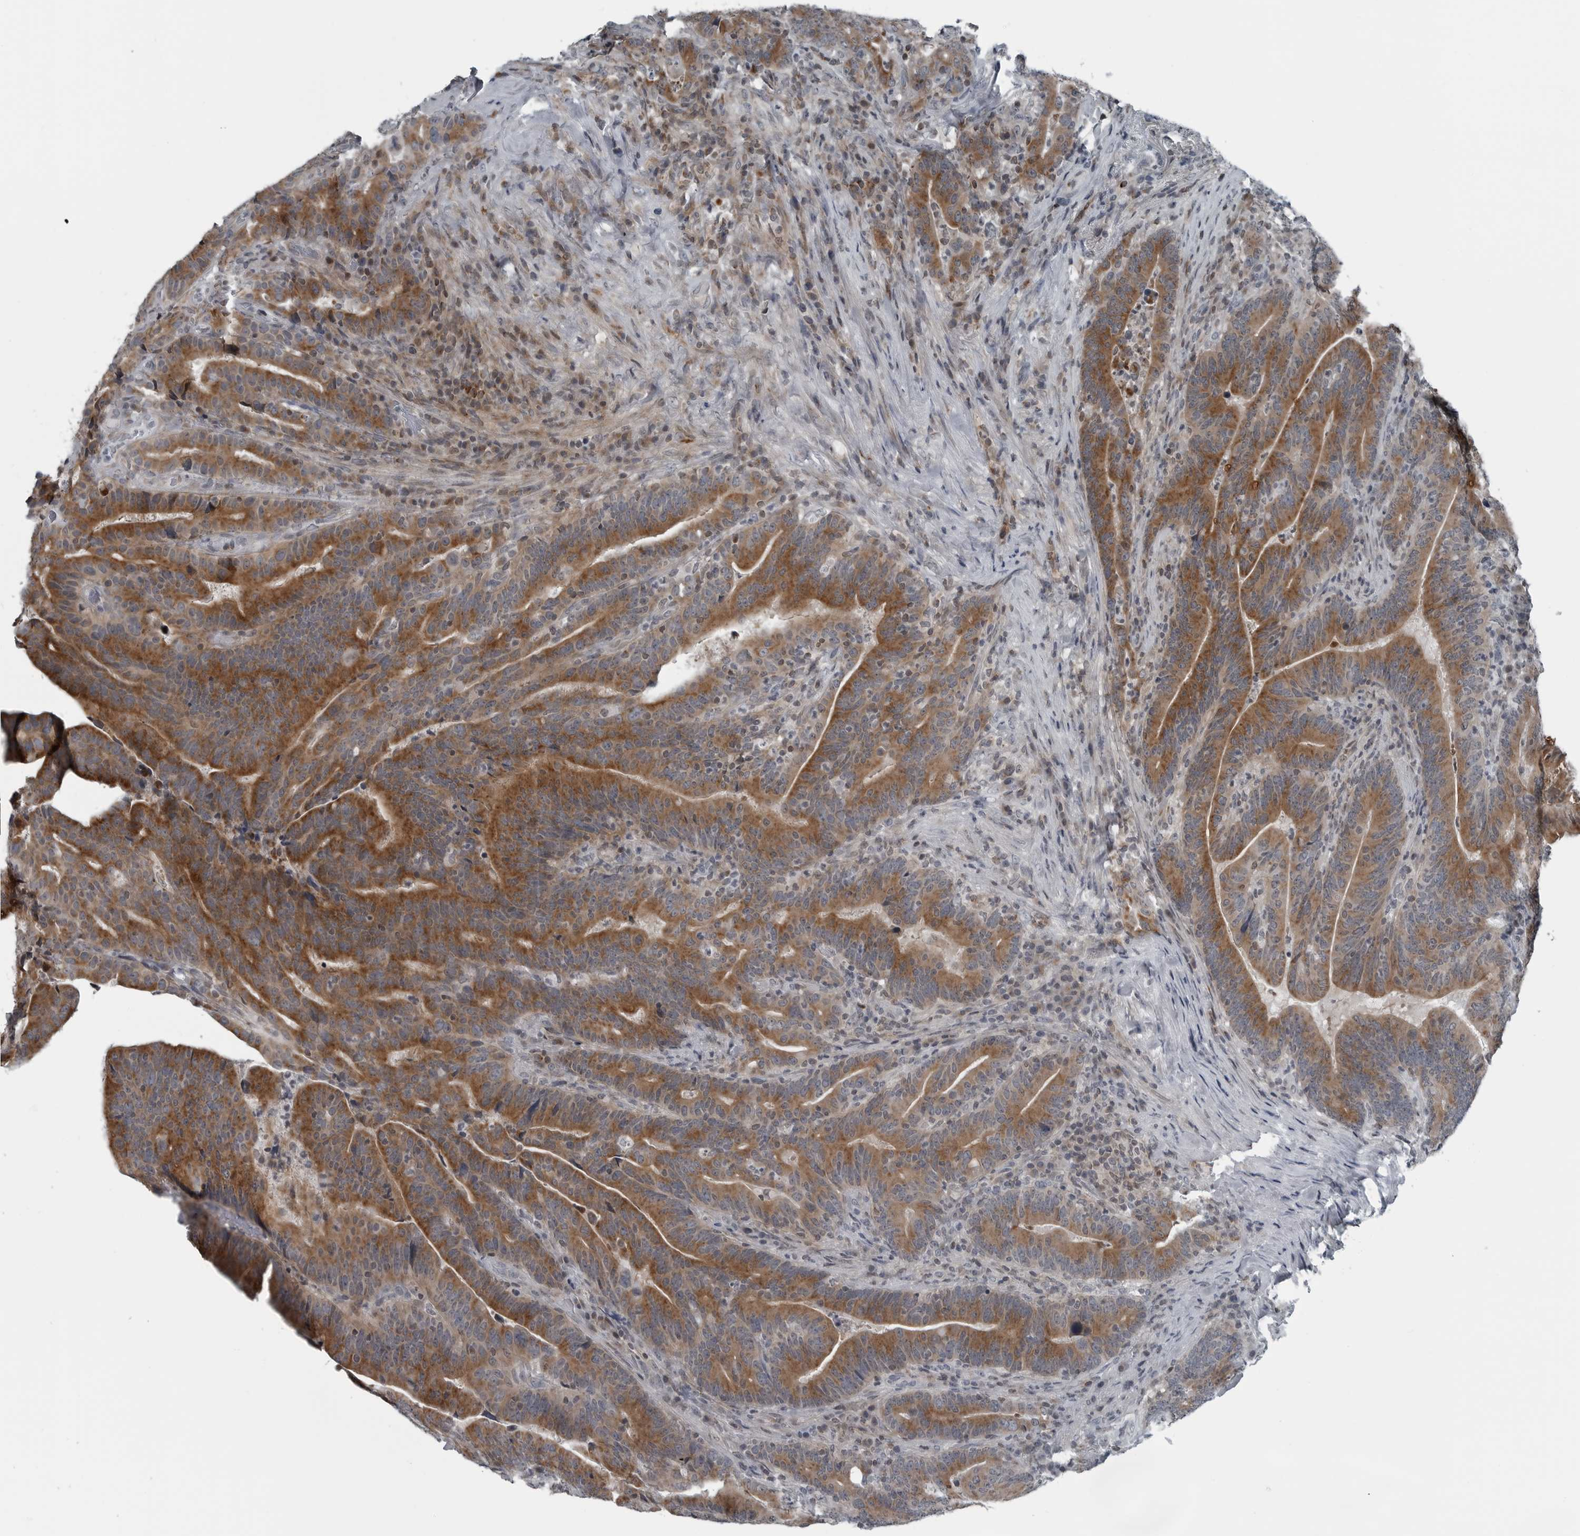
{"staining": {"intensity": "moderate", "quantity": ">75%", "location": "cytoplasmic/membranous"}, "tissue": "colorectal cancer", "cell_type": "Tumor cells", "image_type": "cancer", "snomed": [{"axis": "morphology", "description": "Adenocarcinoma, NOS"}, {"axis": "topography", "description": "Colon"}], "caption": "A micrograph of human adenocarcinoma (colorectal) stained for a protein reveals moderate cytoplasmic/membranous brown staining in tumor cells.", "gene": "GAK", "patient": {"sex": "female", "age": 66}}